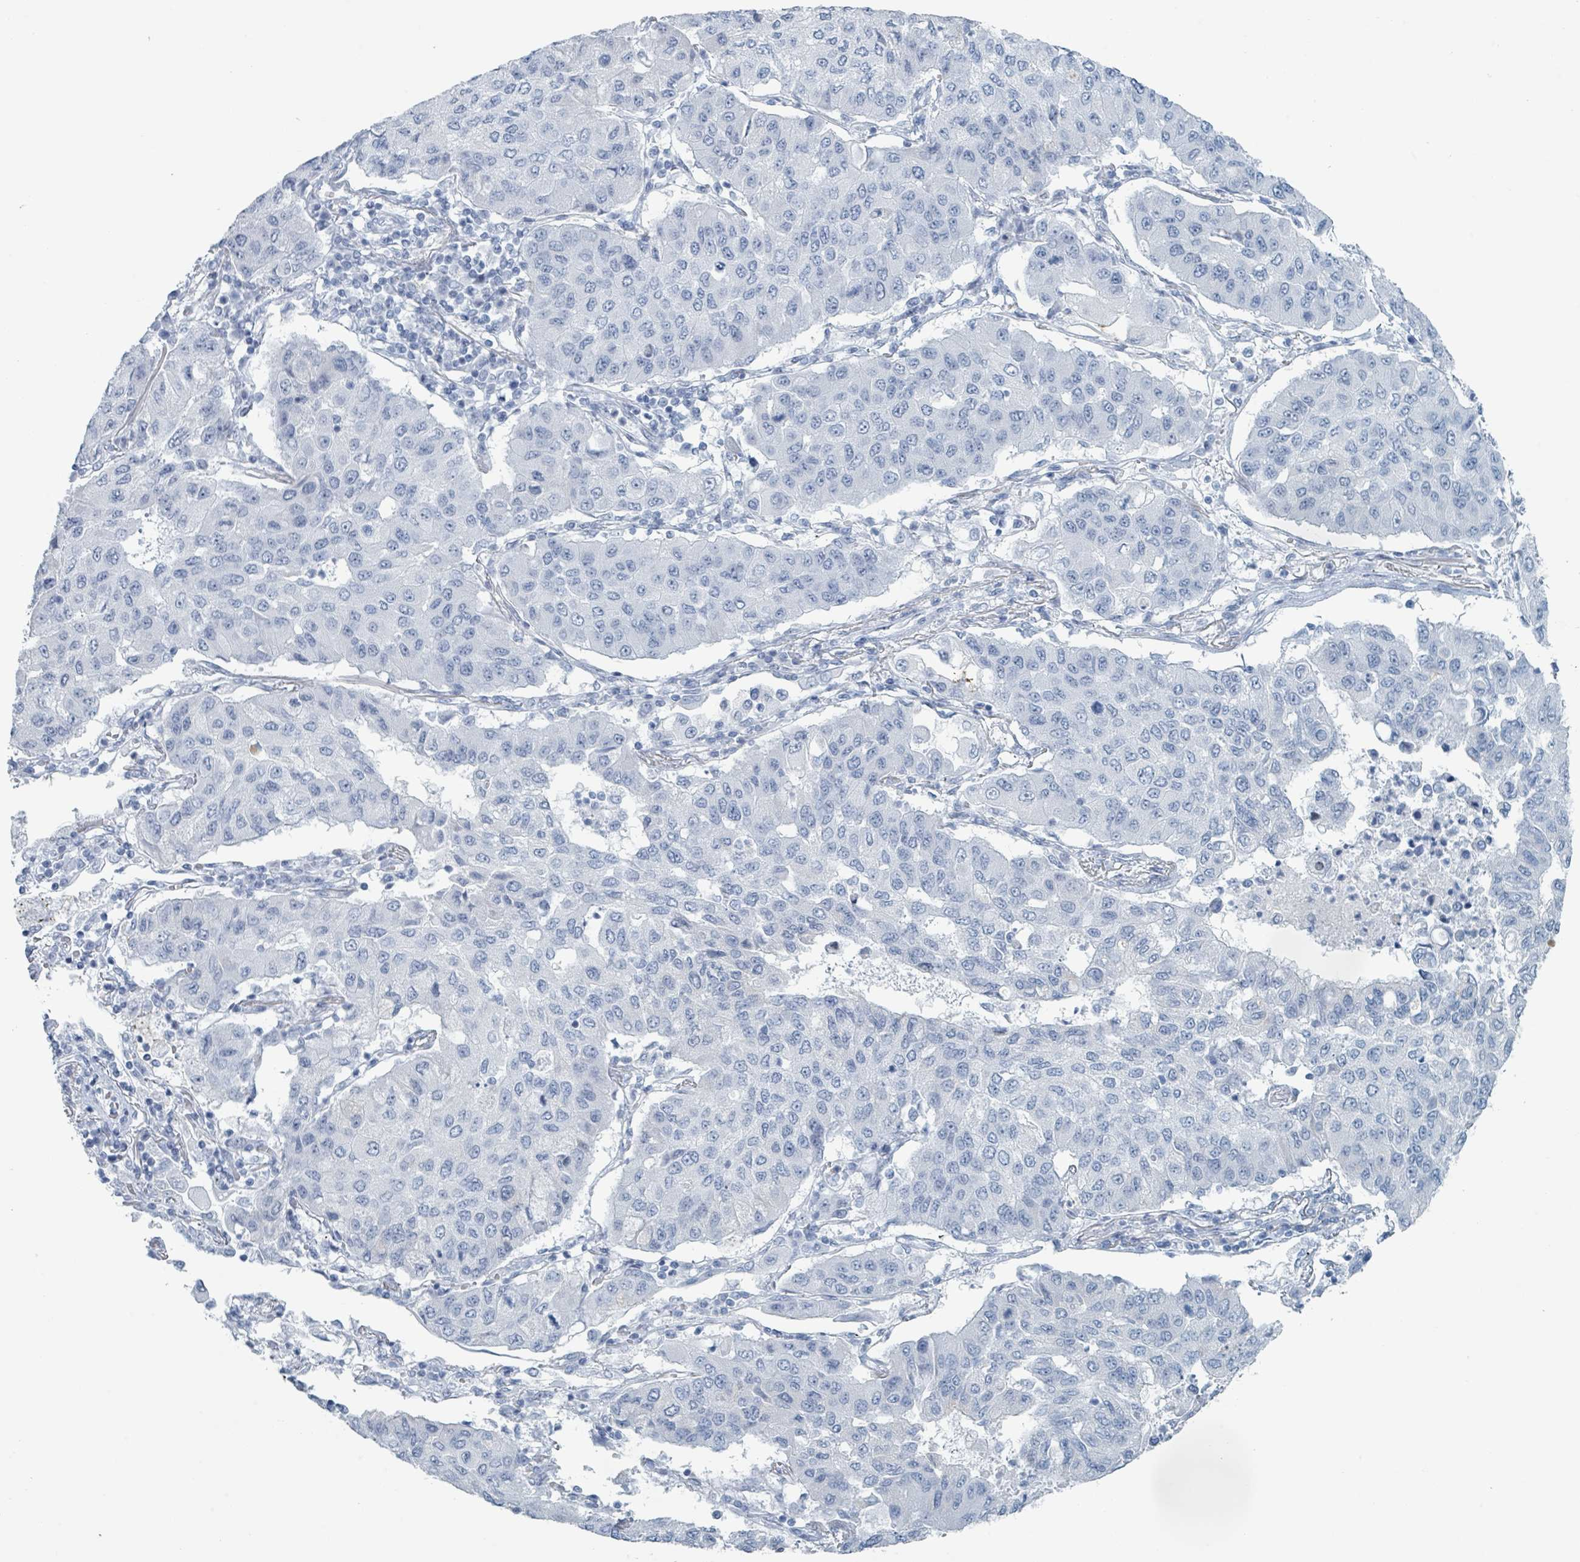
{"staining": {"intensity": "negative", "quantity": "none", "location": "none"}, "tissue": "lung cancer", "cell_type": "Tumor cells", "image_type": "cancer", "snomed": [{"axis": "morphology", "description": "Squamous cell carcinoma, NOS"}, {"axis": "topography", "description": "Lung"}], "caption": "Tumor cells show no significant protein expression in squamous cell carcinoma (lung).", "gene": "GPR15LG", "patient": {"sex": "male", "age": 74}}